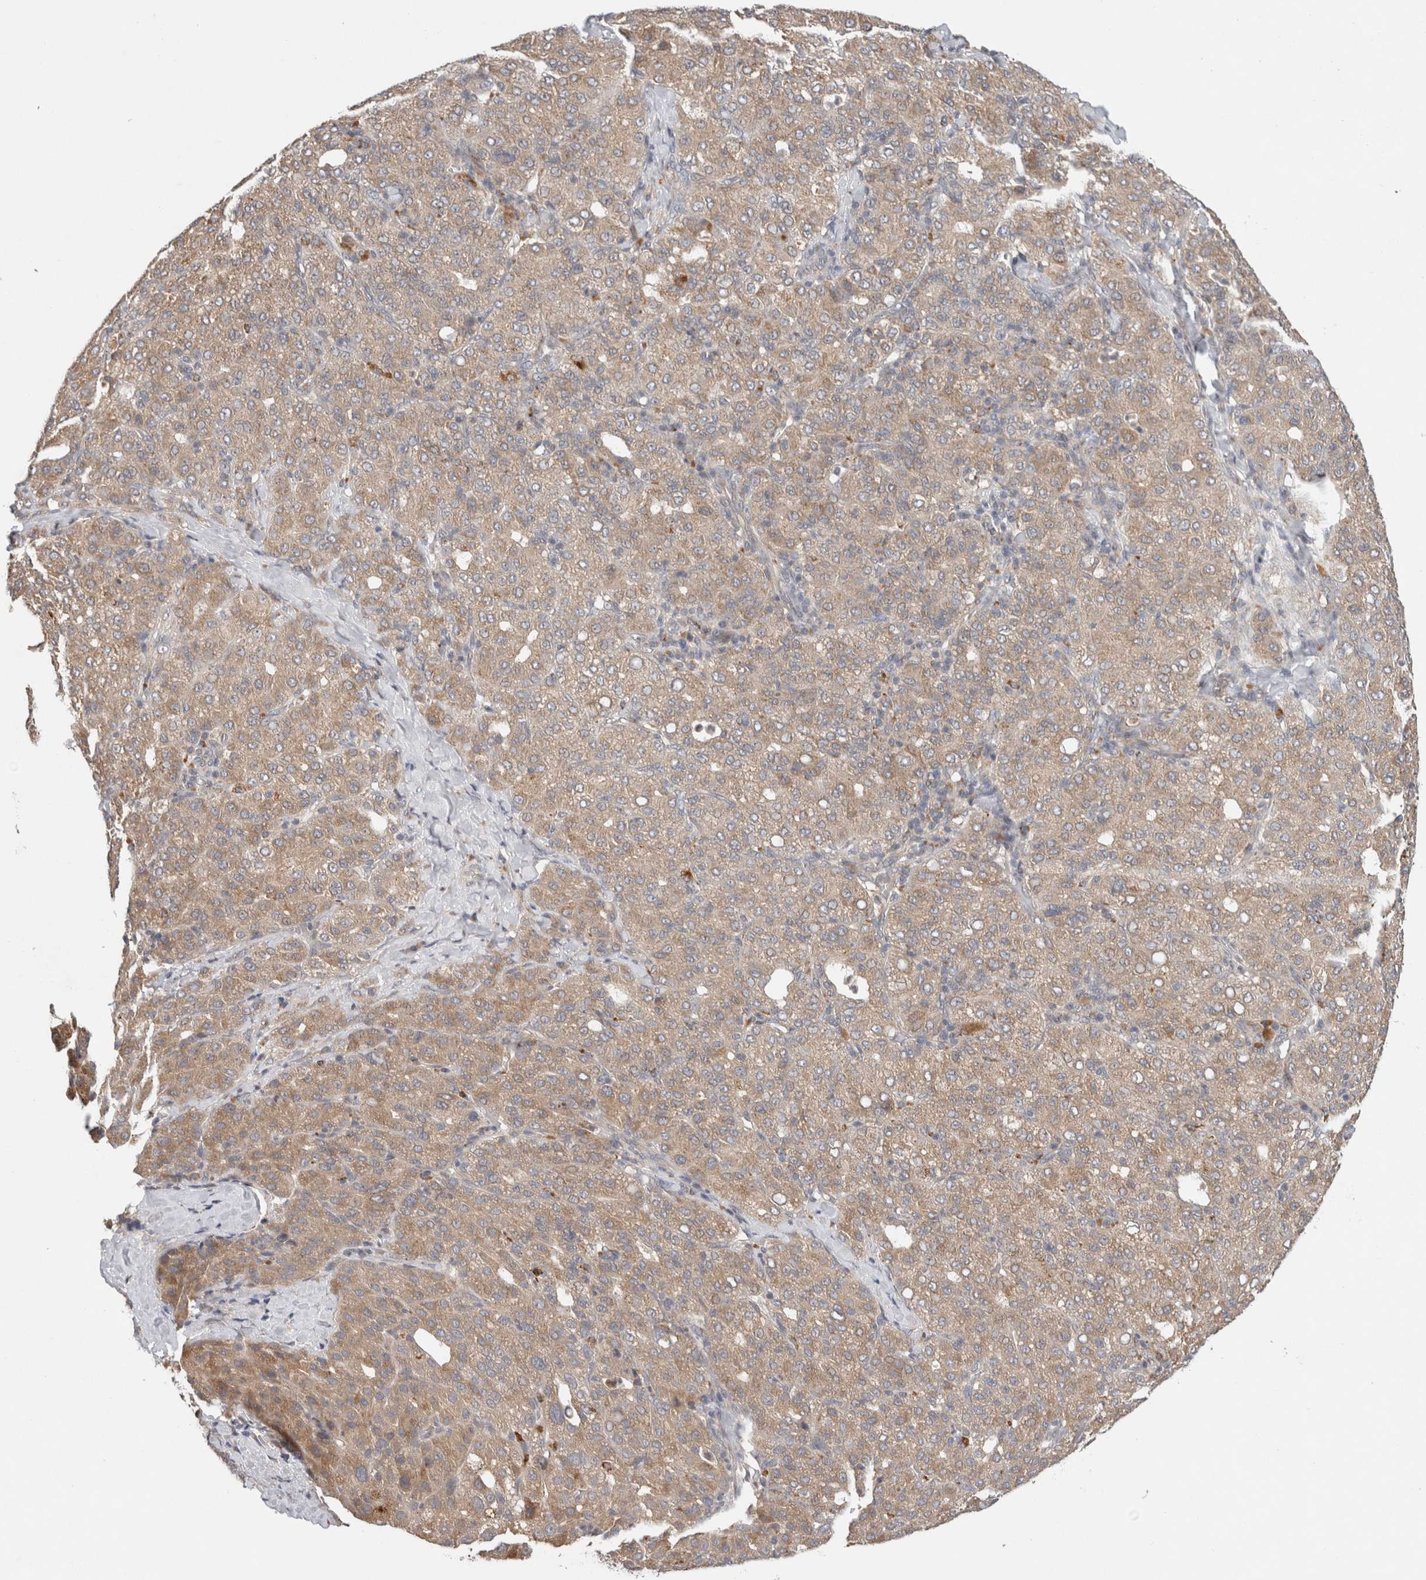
{"staining": {"intensity": "weak", "quantity": ">75%", "location": "cytoplasmic/membranous"}, "tissue": "liver cancer", "cell_type": "Tumor cells", "image_type": "cancer", "snomed": [{"axis": "morphology", "description": "Carcinoma, Hepatocellular, NOS"}, {"axis": "topography", "description": "Liver"}], "caption": "Liver hepatocellular carcinoma was stained to show a protein in brown. There is low levels of weak cytoplasmic/membranous positivity in about >75% of tumor cells.", "gene": "SGK1", "patient": {"sex": "male", "age": 65}}